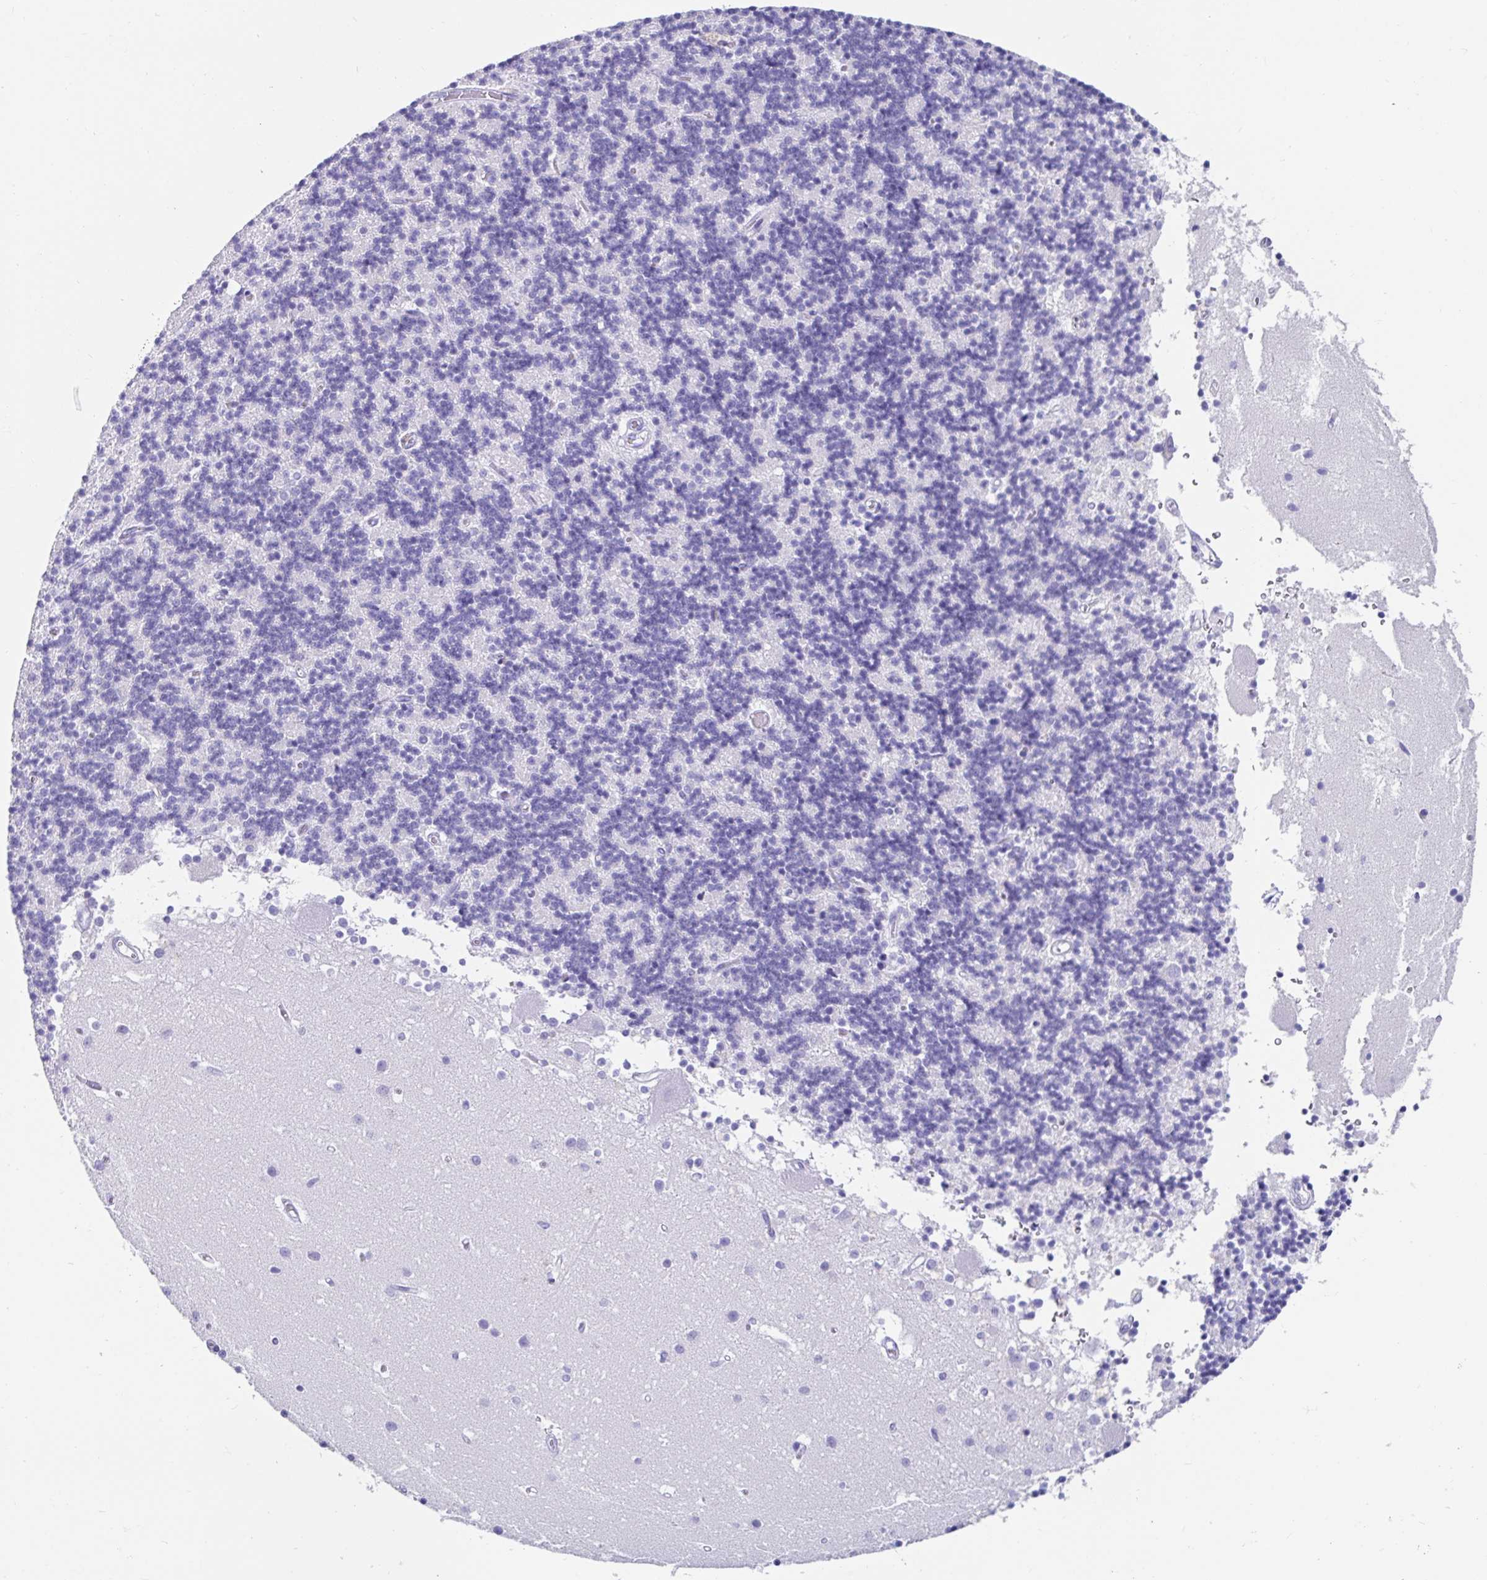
{"staining": {"intensity": "negative", "quantity": "none", "location": "none"}, "tissue": "cerebellum", "cell_type": "Cells in granular layer", "image_type": "normal", "snomed": [{"axis": "morphology", "description": "Normal tissue, NOS"}, {"axis": "topography", "description": "Cerebellum"}], "caption": "The micrograph reveals no staining of cells in granular layer in benign cerebellum.", "gene": "ZPBP2", "patient": {"sex": "male", "age": 54}}